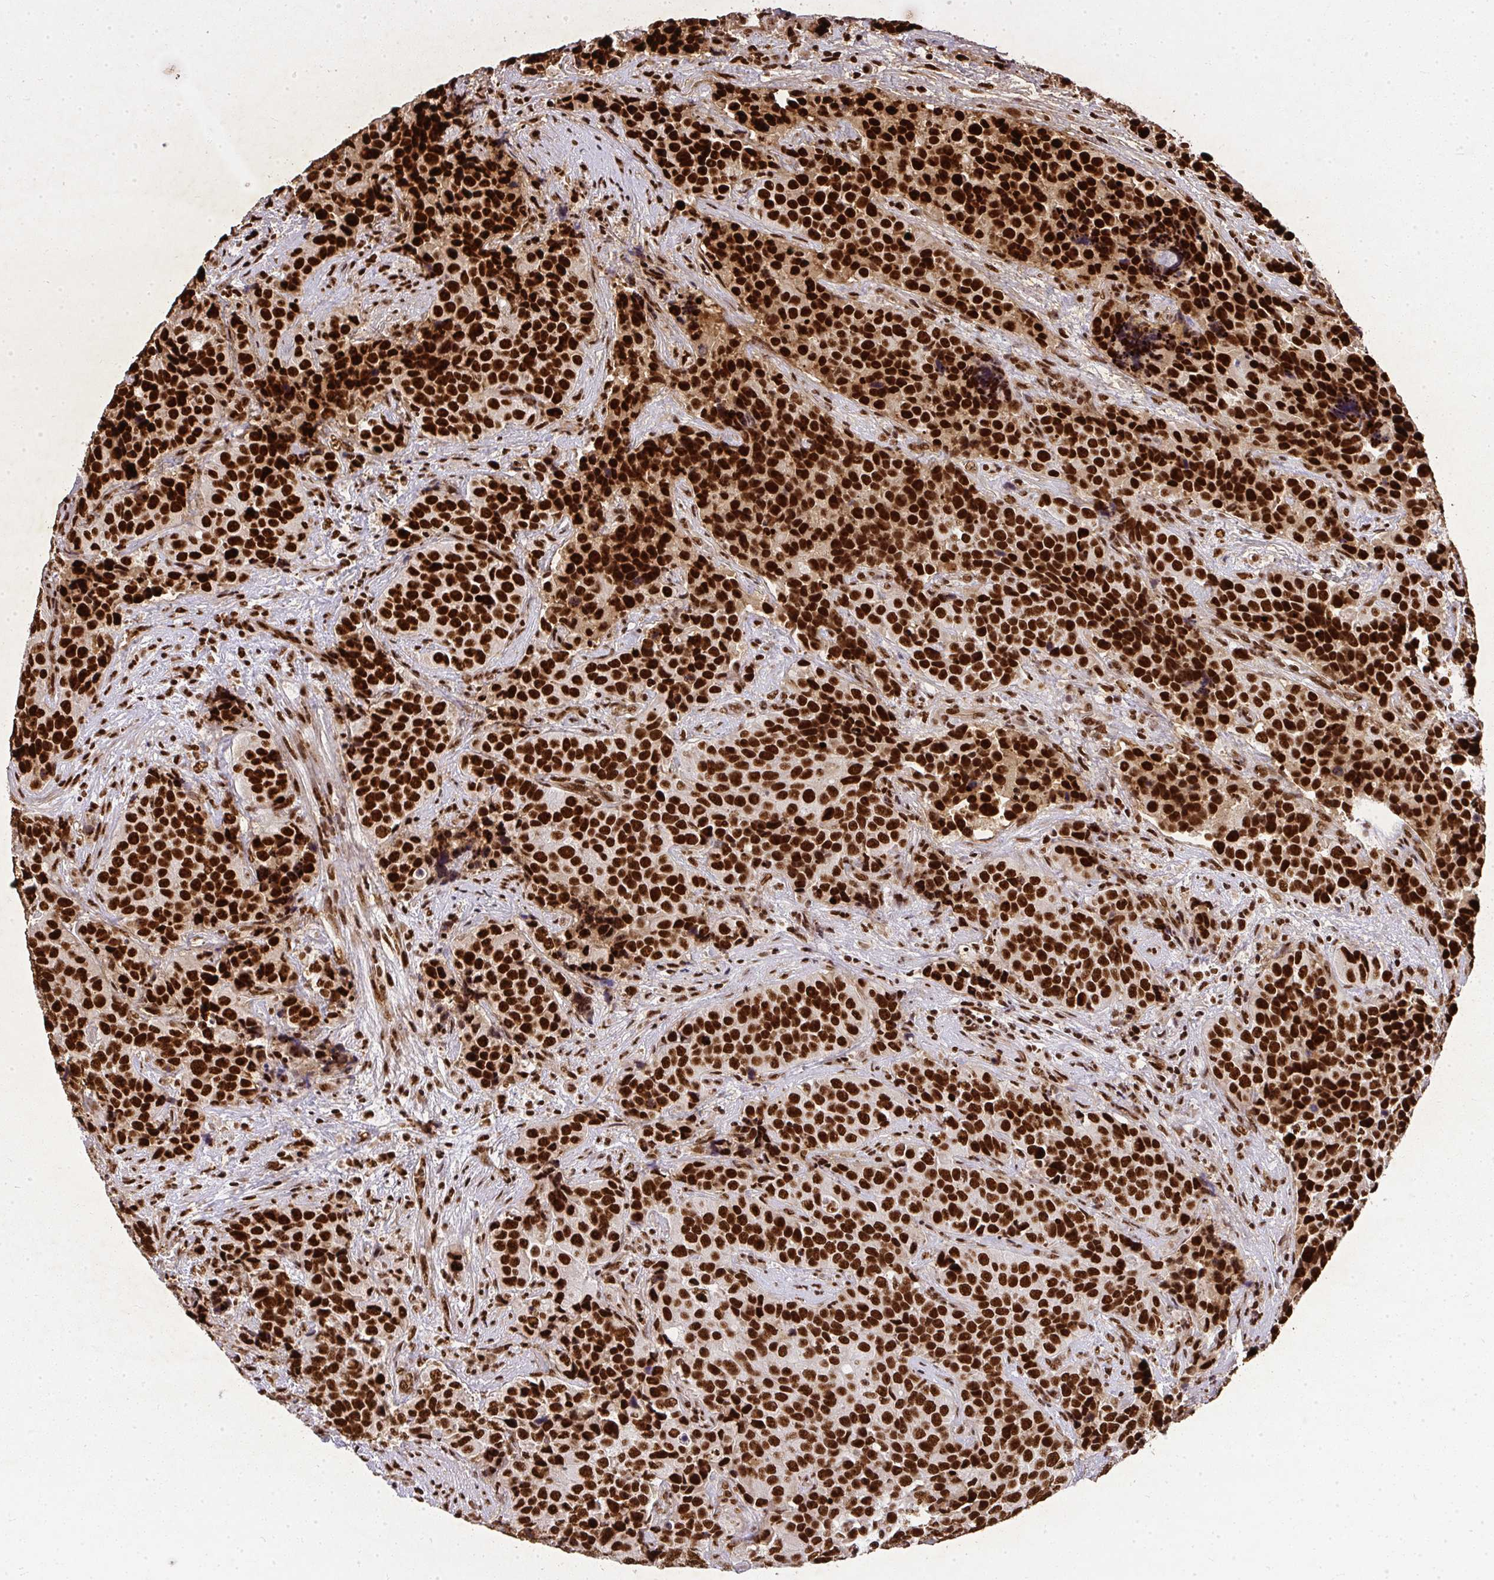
{"staining": {"intensity": "strong", "quantity": ">75%", "location": "nuclear"}, "tissue": "urothelial cancer", "cell_type": "Tumor cells", "image_type": "cancer", "snomed": [{"axis": "morphology", "description": "Urothelial carcinoma, NOS"}, {"axis": "topography", "description": "Urinary bladder"}], "caption": "Strong nuclear expression for a protein is identified in approximately >75% of tumor cells of transitional cell carcinoma using immunohistochemistry (IHC).", "gene": "U2AF1", "patient": {"sex": "male", "age": 52}}